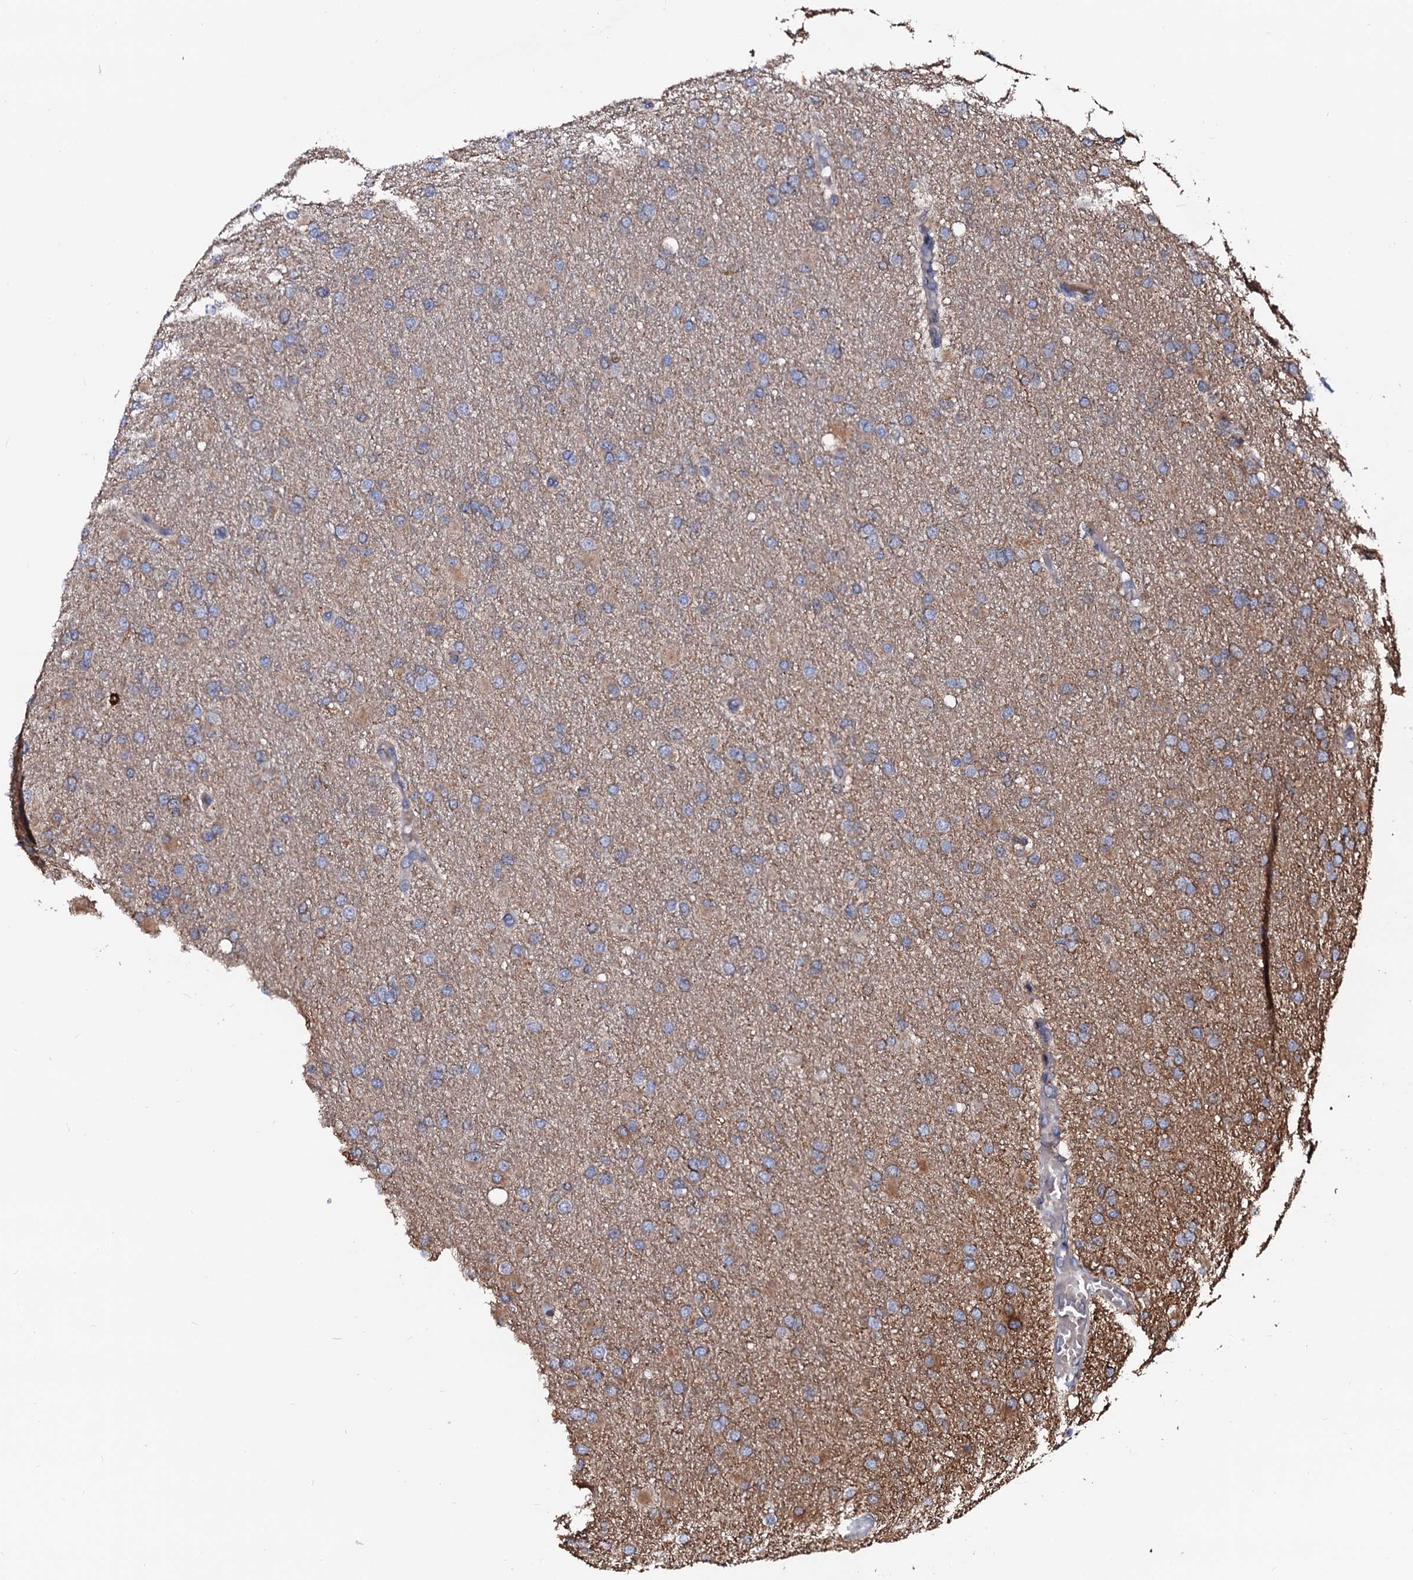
{"staining": {"intensity": "moderate", "quantity": "<25%", "location": "cytoplasmic/membranous"}, "tissue": "glioma", "cell_type": "Tumor cells", "image_type": "cancer", "snomed": [{"axis": "morphology", "description": "Glioma, malignant, High grade"}, {"axis": "topography", "description": "Cerebral cortex"}], "caption": "A high-resolution histopathology image shows IHC staining of malignant glioma (high-grade), which exhibits moderate cytoplasmic/membranous staining in about <25% of tumor cells.", "gene": "N4BP1", "patient": {"sex": "female", "age": 36}}